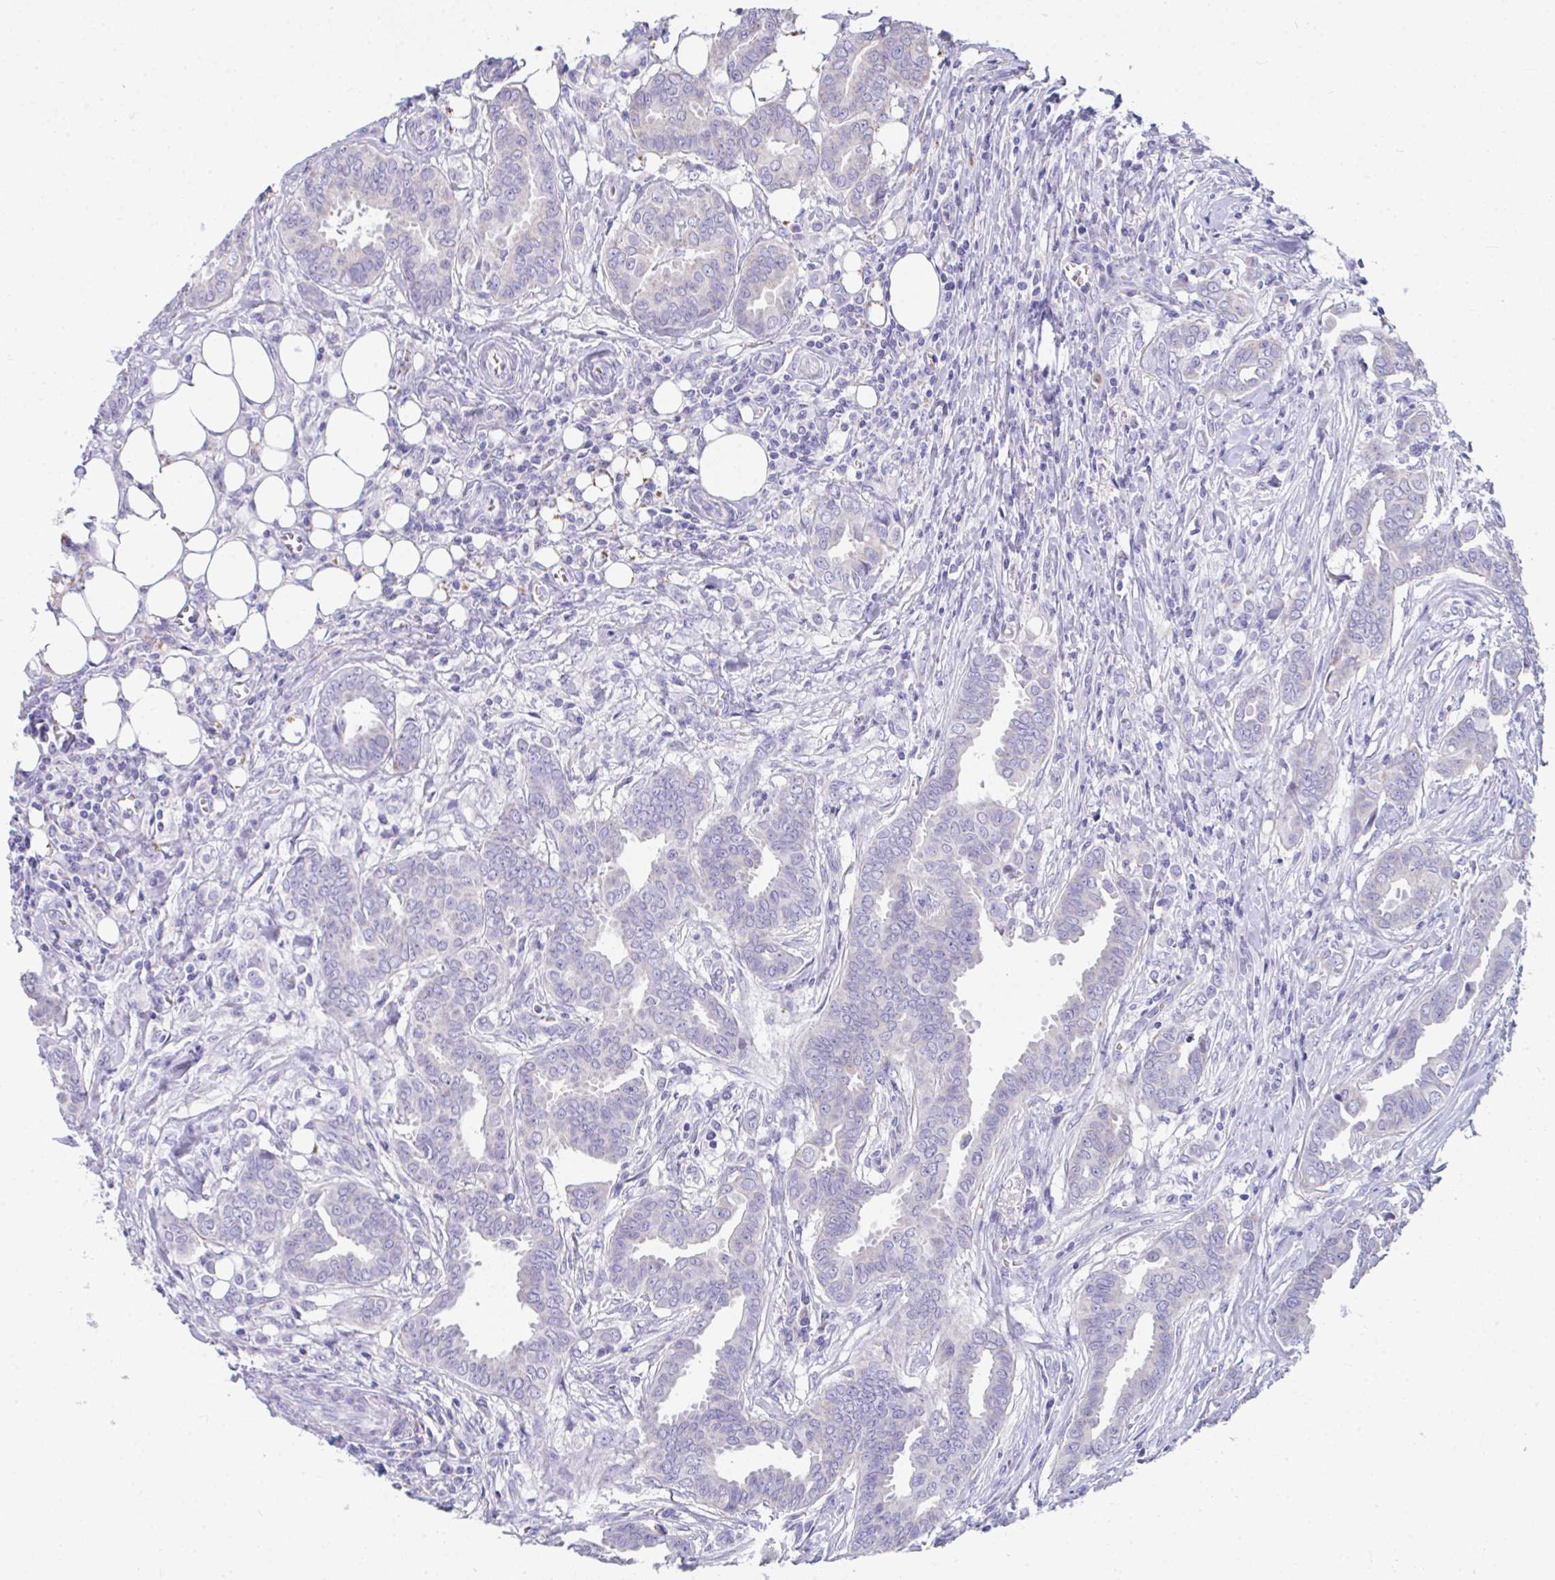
{"staining": {"intensity": "negative", "quantity": "none", "location": "none"}, "tissue": "breast cancer", "cell_type": "Tumor cells", "image_type": "cancer", "snomed": [{"axis": "morphology", "description": "Duct carcinoma"}, {"axis": "topography", "description": "Breast"}], "caption": "A micrograph of human breast cancer (infiltrating ductal carcinoma) is negative for staining in tumor cells.", "gene": "COA5", "patient": {"sex": "female", "age": 45}}